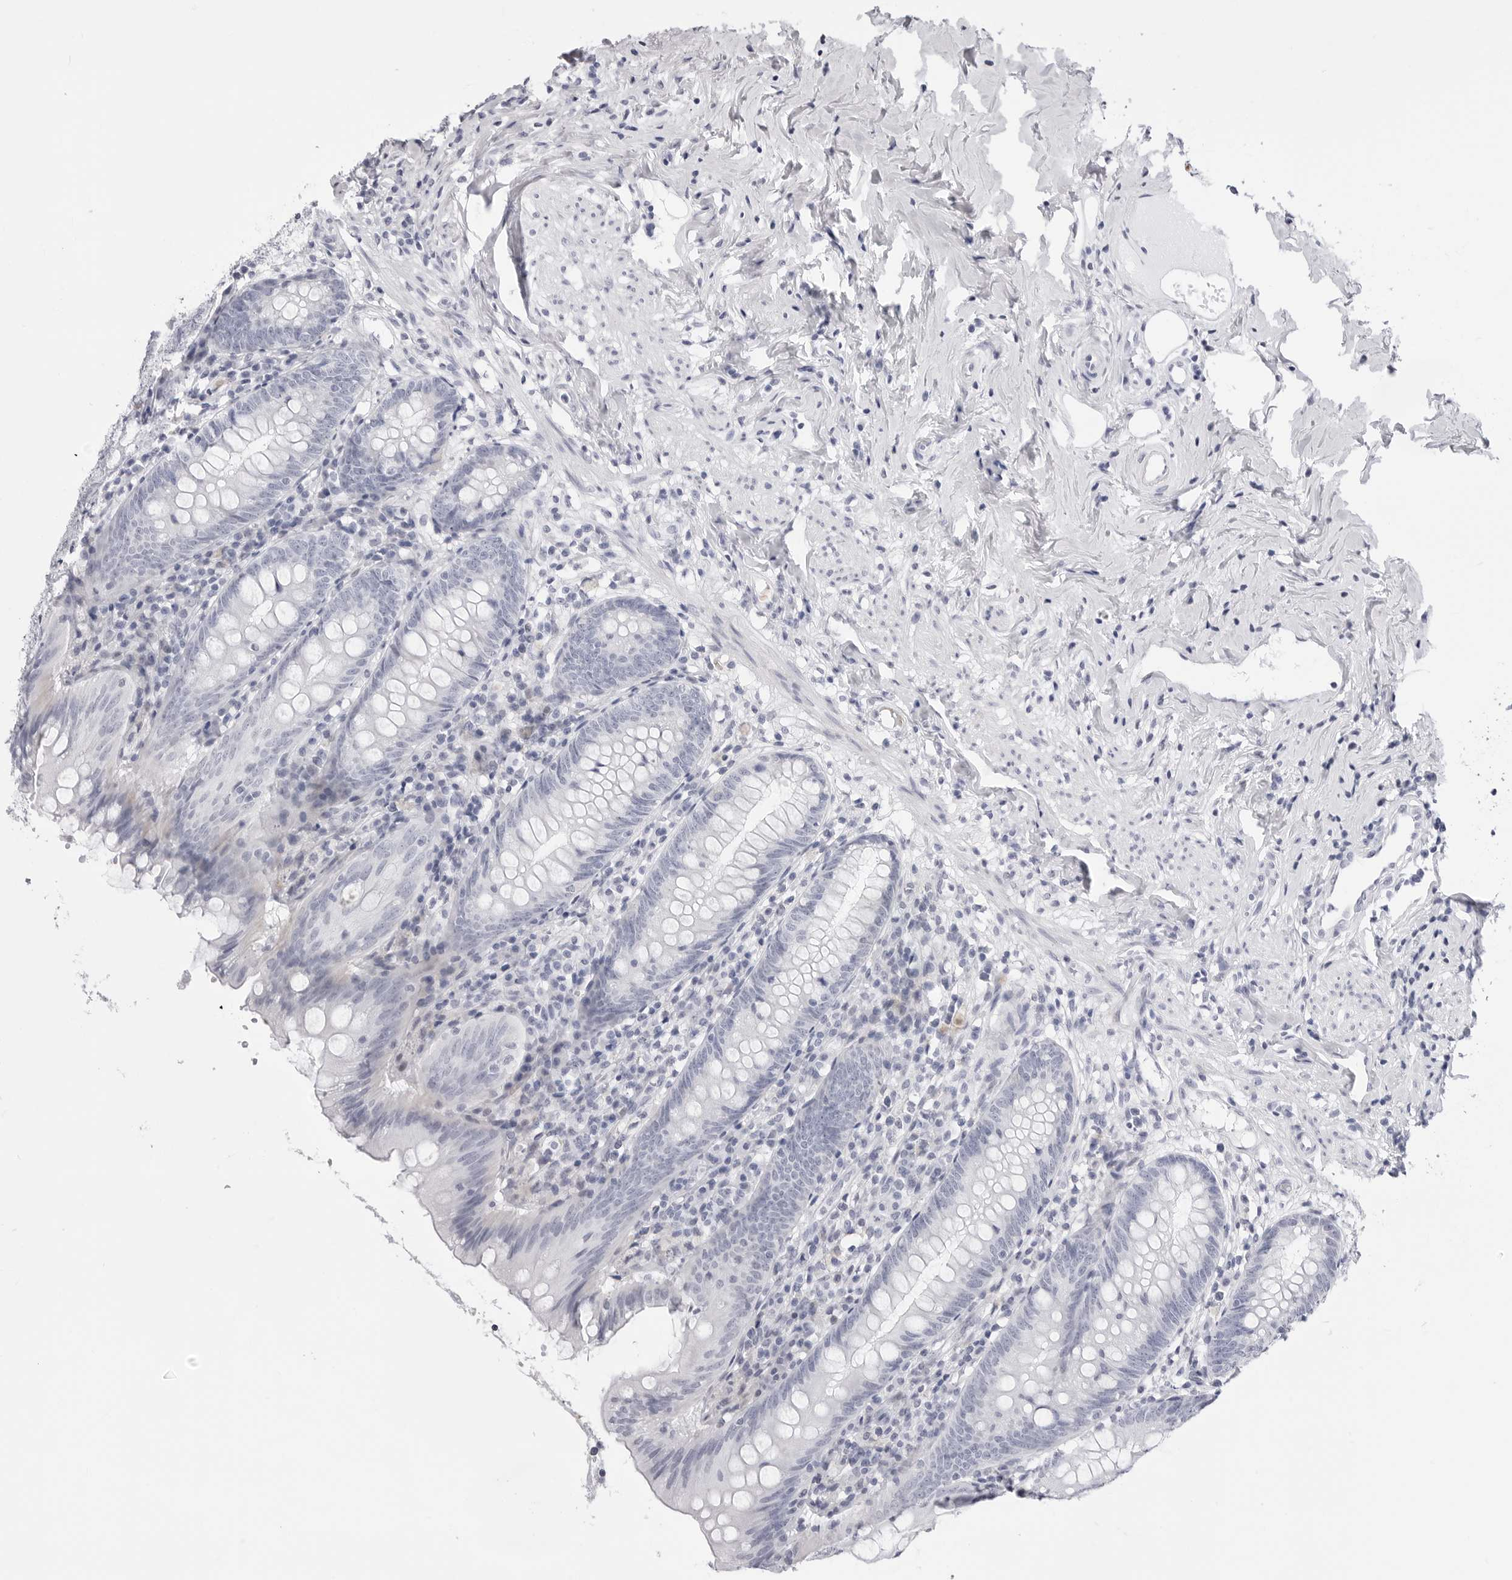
{"staining": {"intensity": "negative", "quantity": "none", "location": "none"}, "tissue": "appendix", "cell_type": "Glandular cells", "image_type": "normal", "snomed": [{"axis": "morphology", "description": "Normal tissue, NOS"}, {"axis": "topography", "description": "Appendix"}], "caption": "Benign appendix was stained to show a protein in brown. There is no significant expression in glandular cells. (Brightfield microscopy of DAB (3,3'-diaminobenzidine) IHC at high magnification).", "gene": "TSSK1B", "patient": {"sex": "female", "age": 54}}